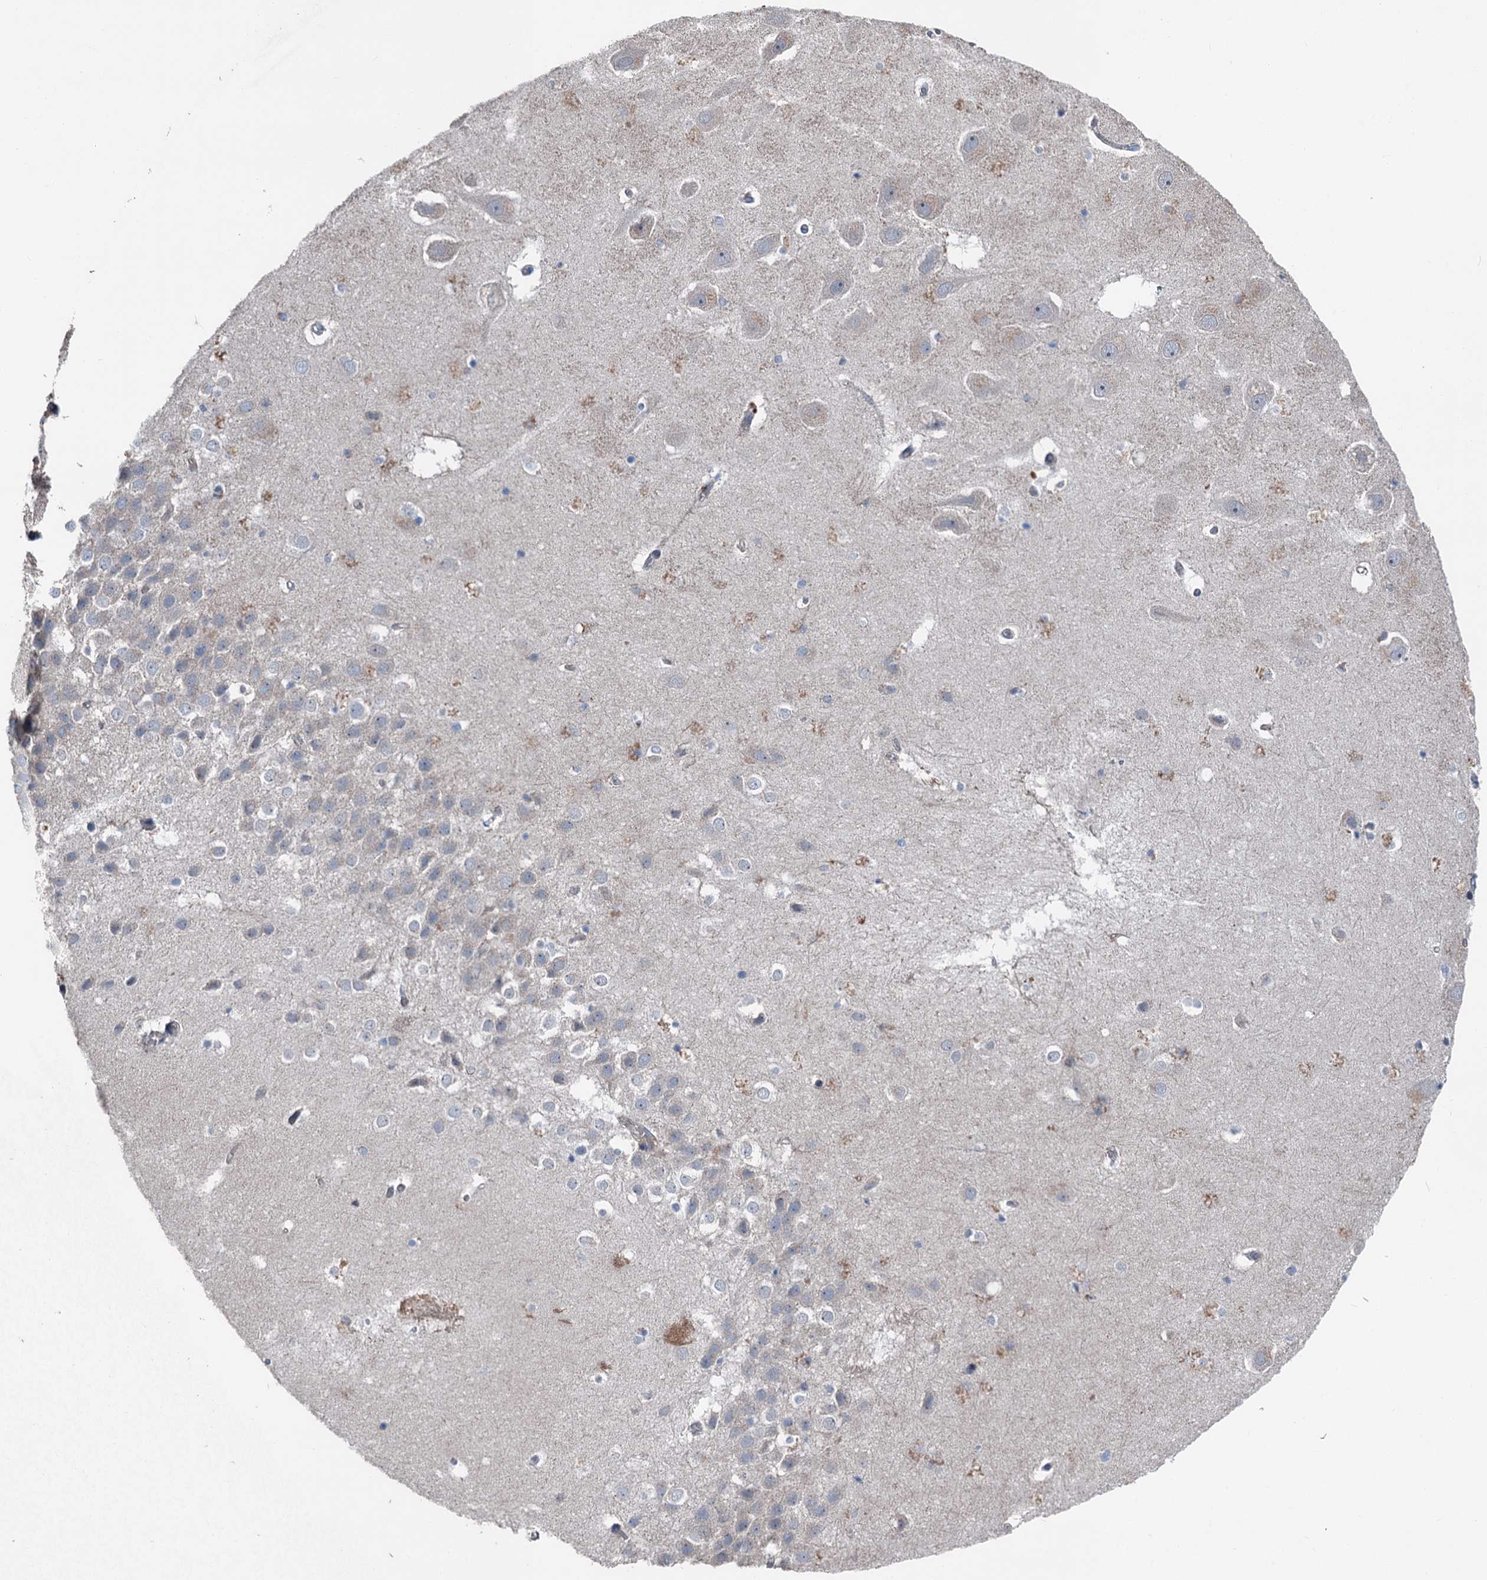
{"staining": {"intensity": "negative", "quantity": "none", "location": "none"}, "tissue": "hippocampus", "cell_type": "Glial cells", "image_type": "normal", "snomed": [{"axis": "morphology", "description": "Normal tissue, NOS"}, {"axis": "topography", "description": "Hippocampus"}], "caption": "Photomicrograph shows no significant protein expression in glial cells of normal hippocampus.", "gene": "RUFY1", "patient": {"sex": "female", "age": 52}}